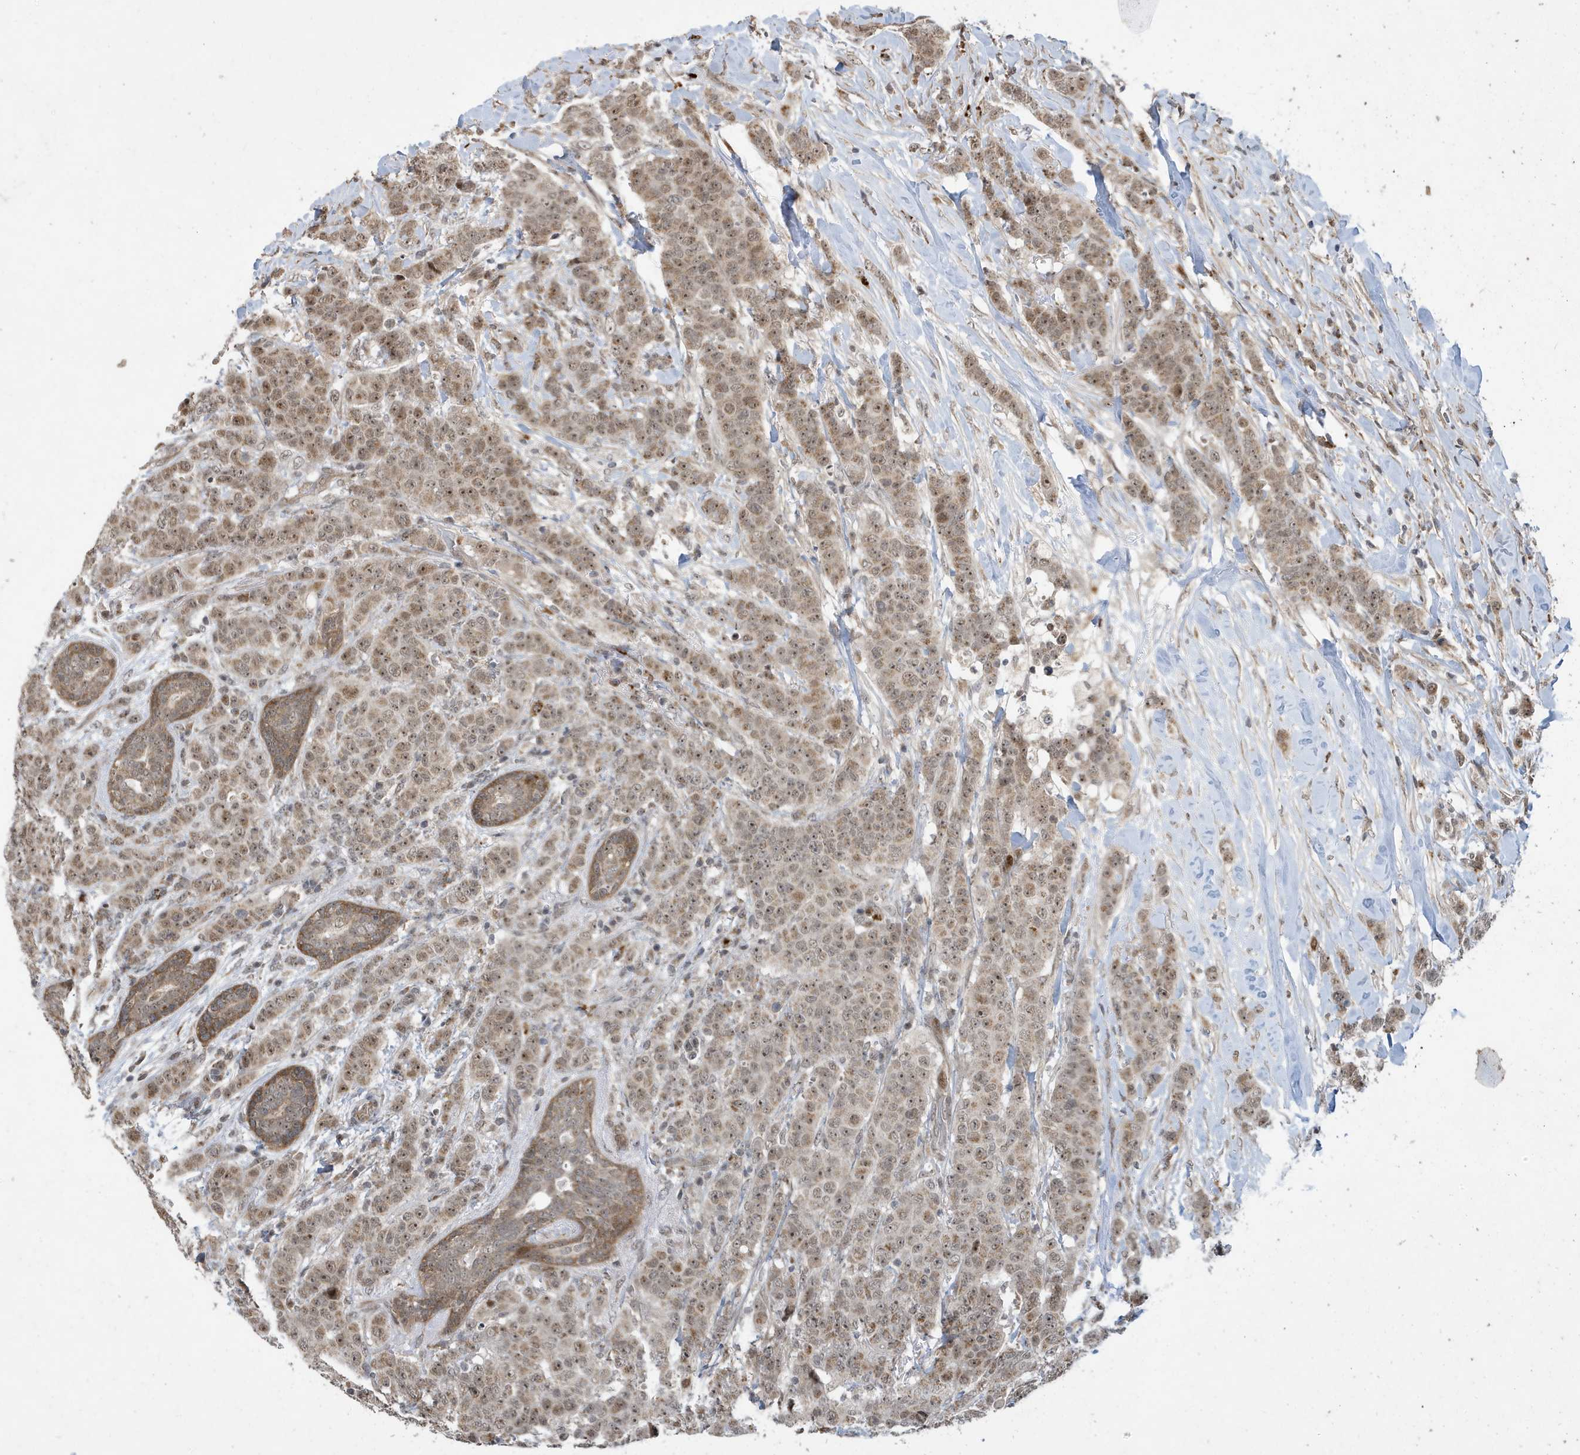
{"staining": {"intensity": "moderate", "quantity": ">75%", "location": "cytoplasmic/membranous,nuclear"}, "tissue": "breast cancer", "cell_type": "Tumor cells", "image_type": "cancer", "snomed": [{"axis": "morphology", "description": "Duct carcinoma"}, {"axis": "topography", "description": "Breast"}], "caption": "Breast invasive ductal carcinoma stained for a protein exhibits moderate cytoplasmic/membranous and nuclear positivity in tumor cells. (DAB (3,3'-diaminobenzidine) IHC, brown staining for protein, blue staining for nuclei).", "gene": "FAM9B", "patient": {"sex": "female", "age": 40}}